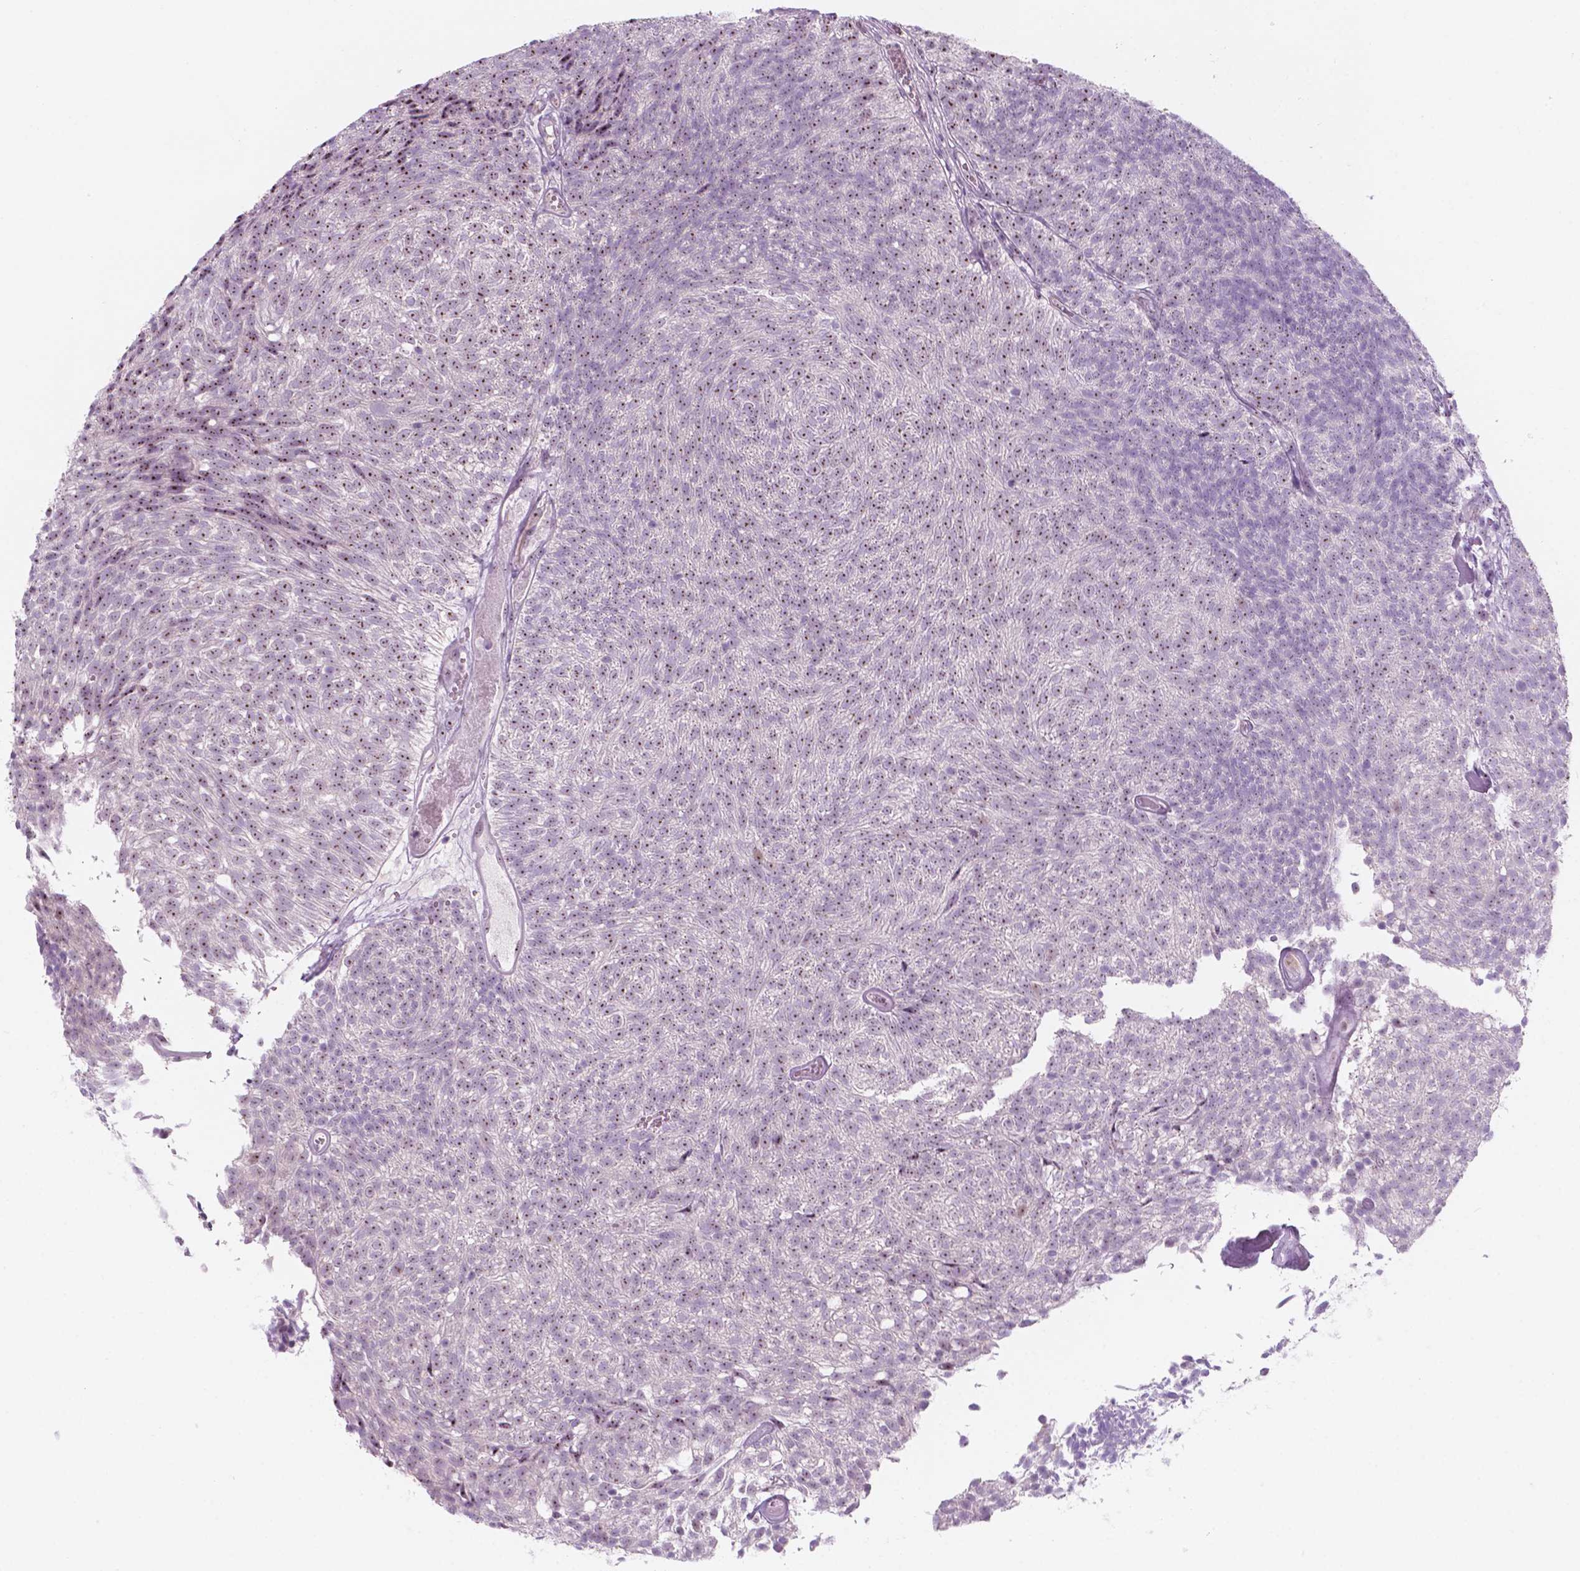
{"staining": {"intensity": "weak", "quantity": "25%-75%", "location": "nuclear"}, "tissue": "urothelial cancer", "cell_type": "Tumor cells", "image_type": "cancer", "snomed": [{"axis": "morphology", "description": "Urothelial carcinoma, Low grade"}, {"axis": "topography", "description": "Urinary bladder"}], "caption": "Low-grade urothelial carcinoma stained with a brown dye demonstrates weak nuclear positive expression in approximately 25%-75% of tumor cells.", "gene": "ZNF853", "patient": {"sex": "male", "age": 77}}